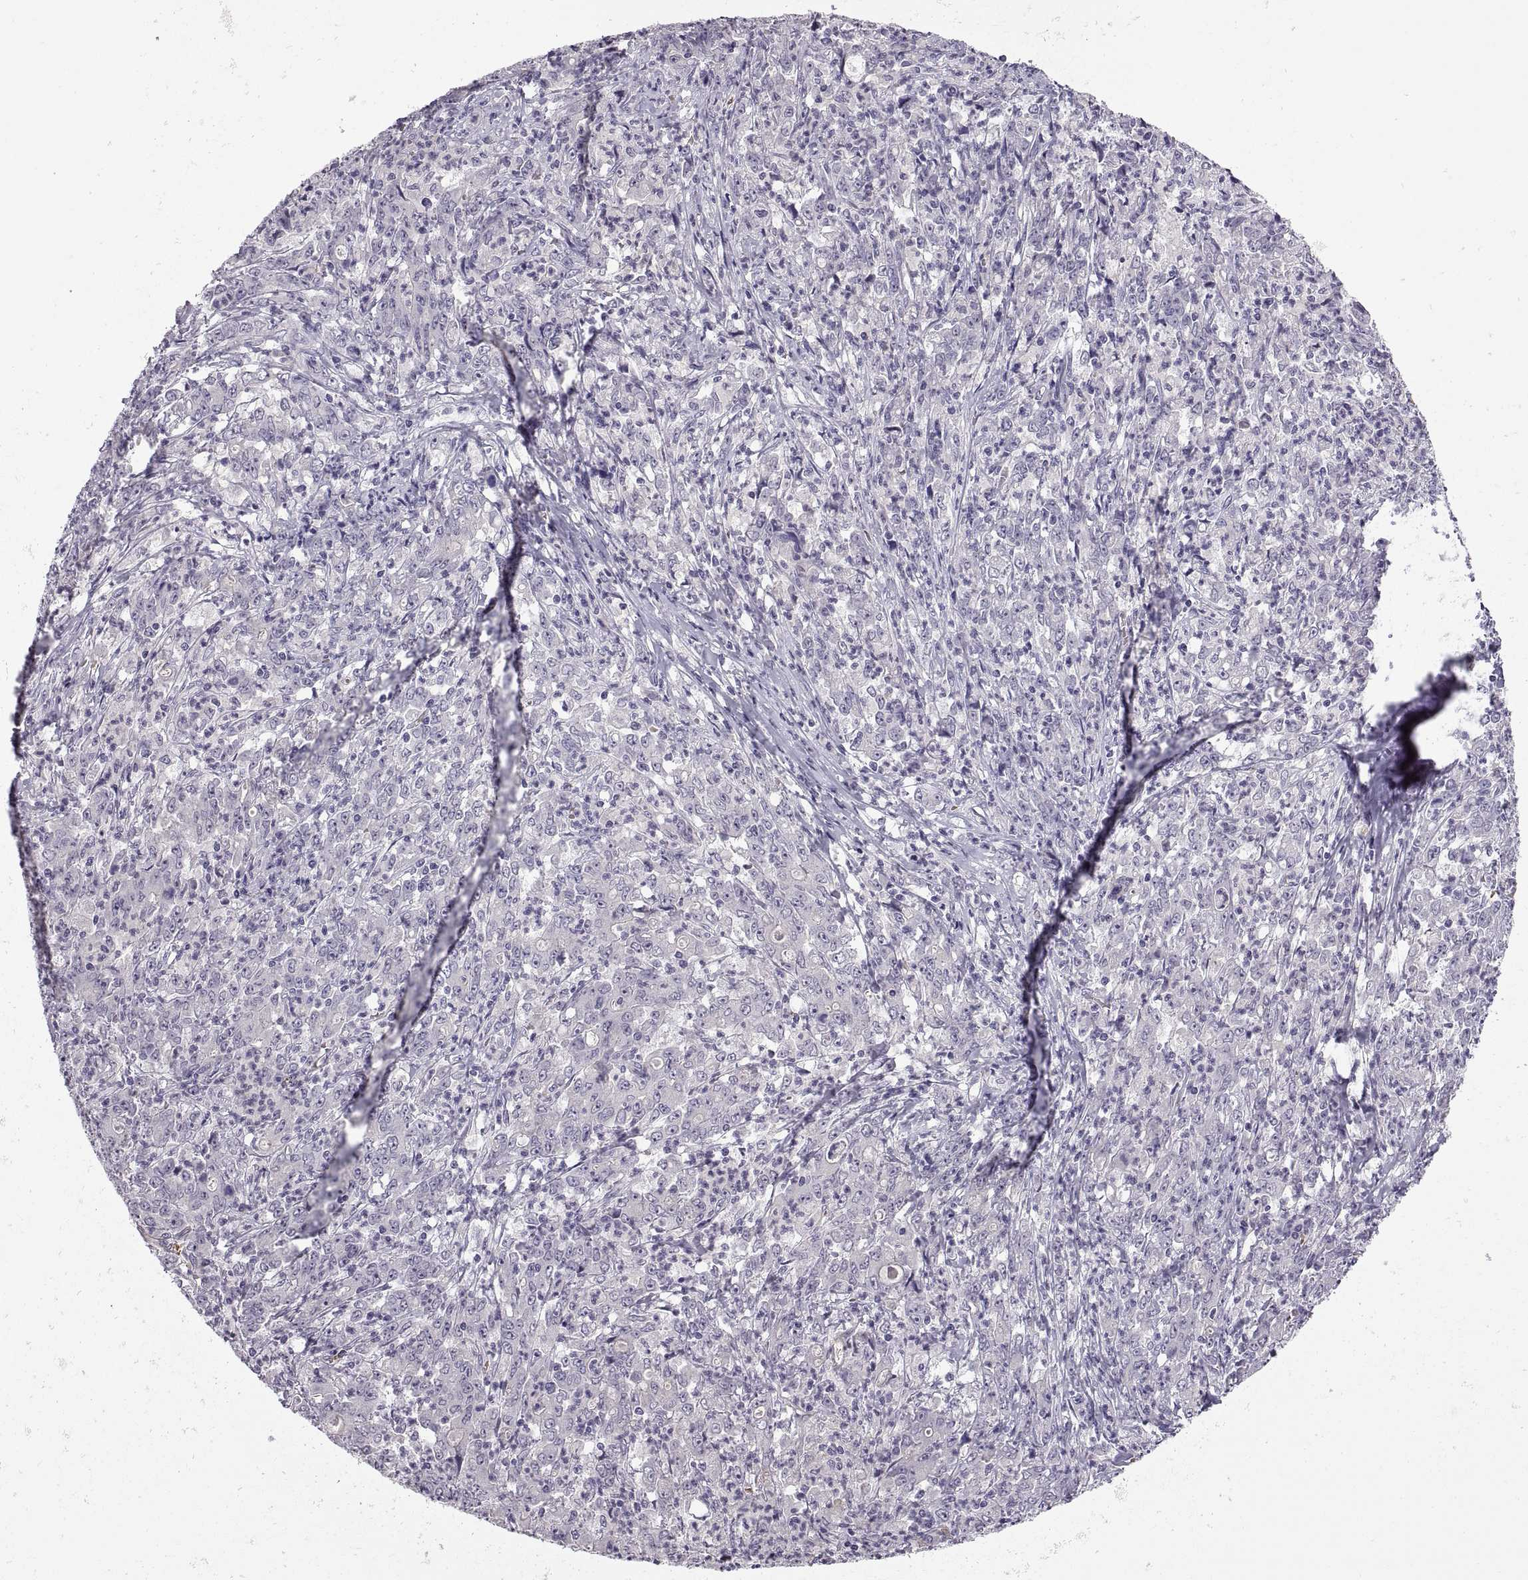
{"staining": {"intensity": "negative", "quantity": "none", "location": "none"}, "tissue": "stomach cancer", "cell_type": "Tumor cells", "image_type": "cancer", "snomed": [{"axis": "morphology", "description": "Adenocarcinoma, NOS"}, {"axis": "topography", "description": "Stomach, lower"}], "caption": "This is an immunohistochemistry micrograph of human stomach cancer. There is no positivity in tumor cells.", "gene": "MEIOC", "patient": {"sex": "female", "age": 71}}